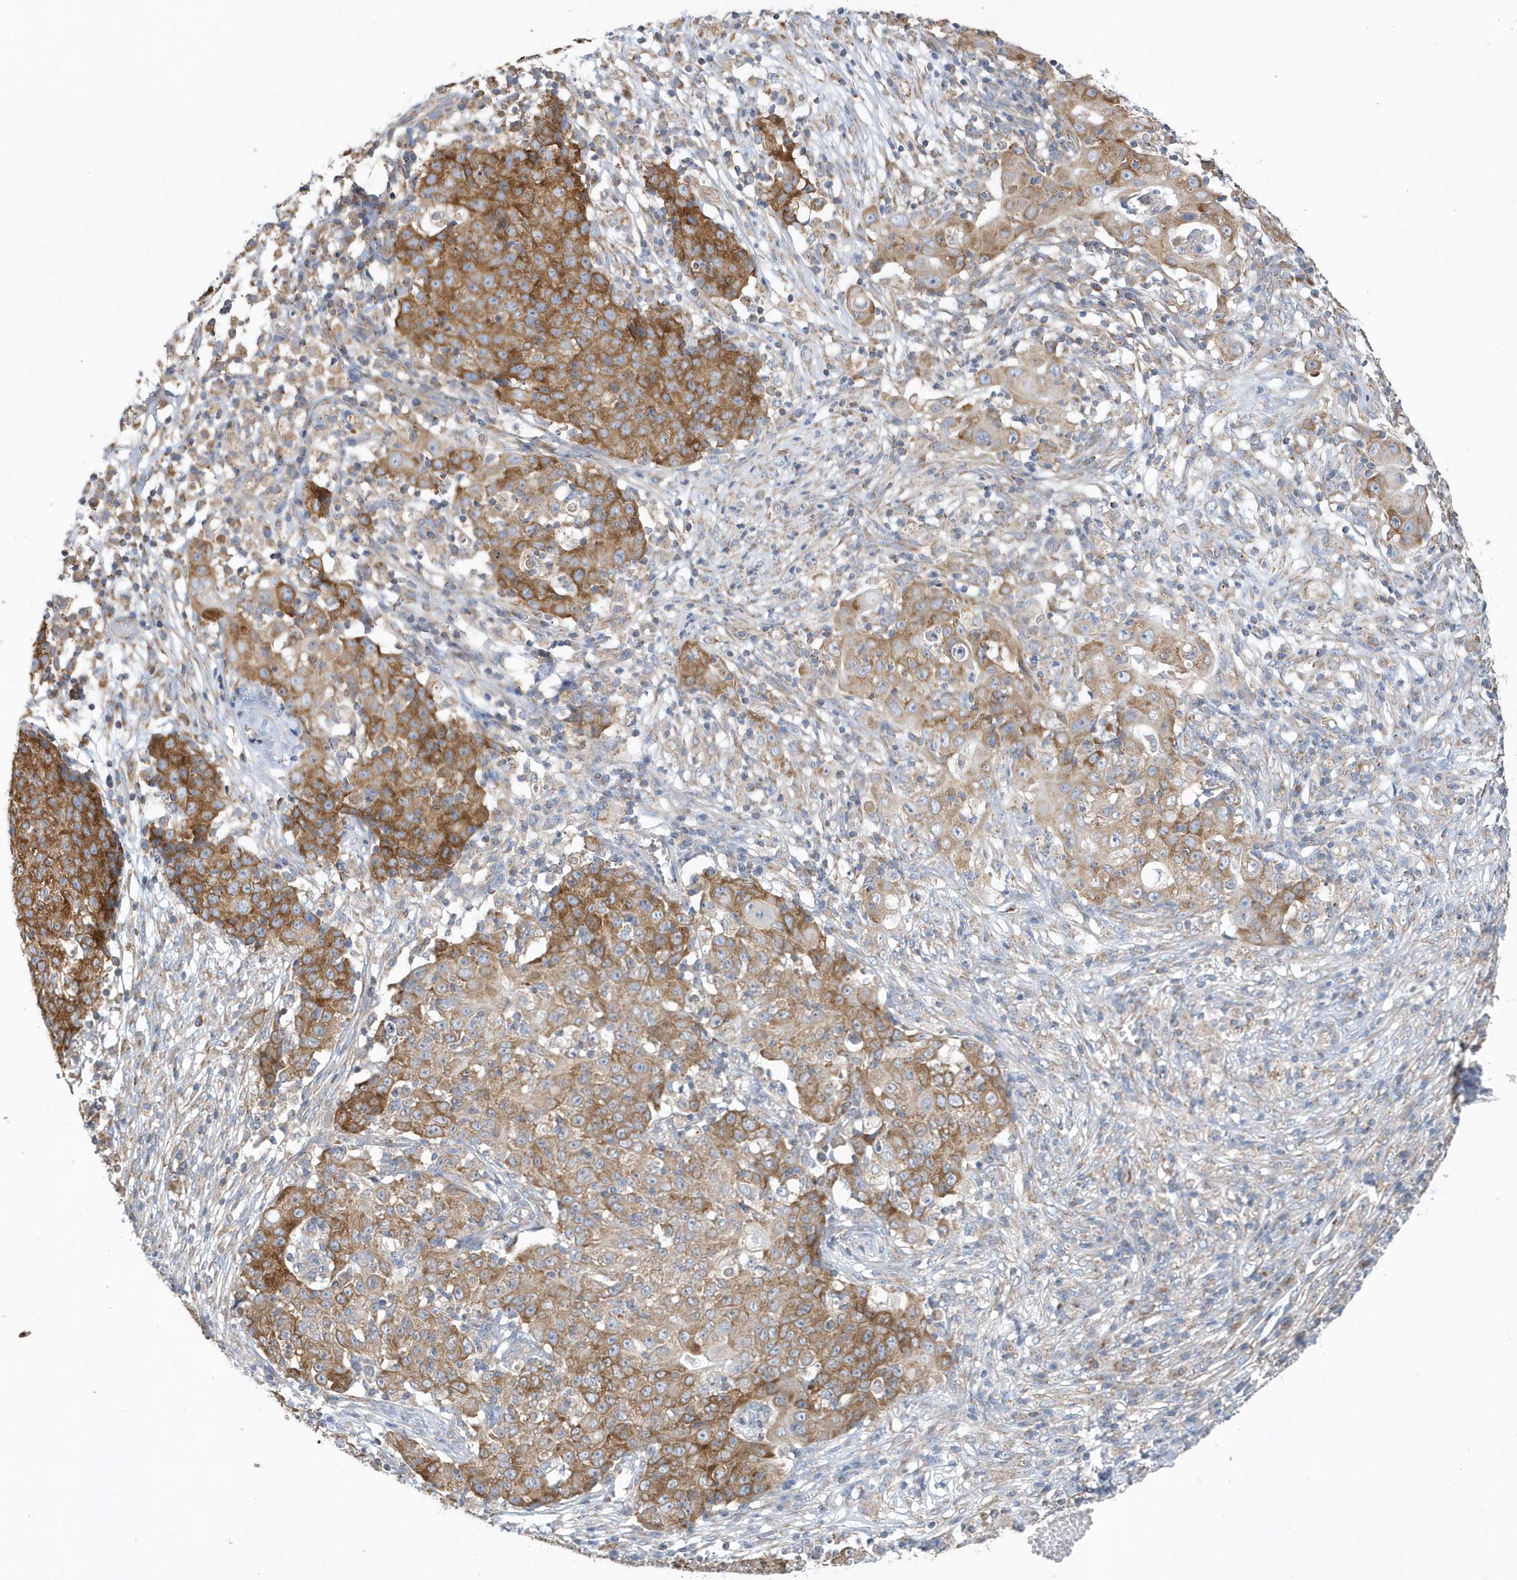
{"staining": {"intensity": "moderate", "quantity": ">75%", "location": "cytoplasmic/membranous"}, "tissue": "ovarian cancer", "cell_type": "Tumor cells", "image_type": "cancer", "snomed": [{"axis": "morphology", "description": "Carcinoma, endometroid"}, {"axis": "topography", "description": "Ovary"}], "caption": "Immunohistochemistry (IHC) micrograph of ovarian cancer (endometroid carcinoma) stained for a protein (brown), which demonstrates medium levels of moderate cytoplasmic/membranous expression in approximately >75% of tumor cells.", "gene": "SPATA5", "patient": {"sex": "female", "age": 42}}